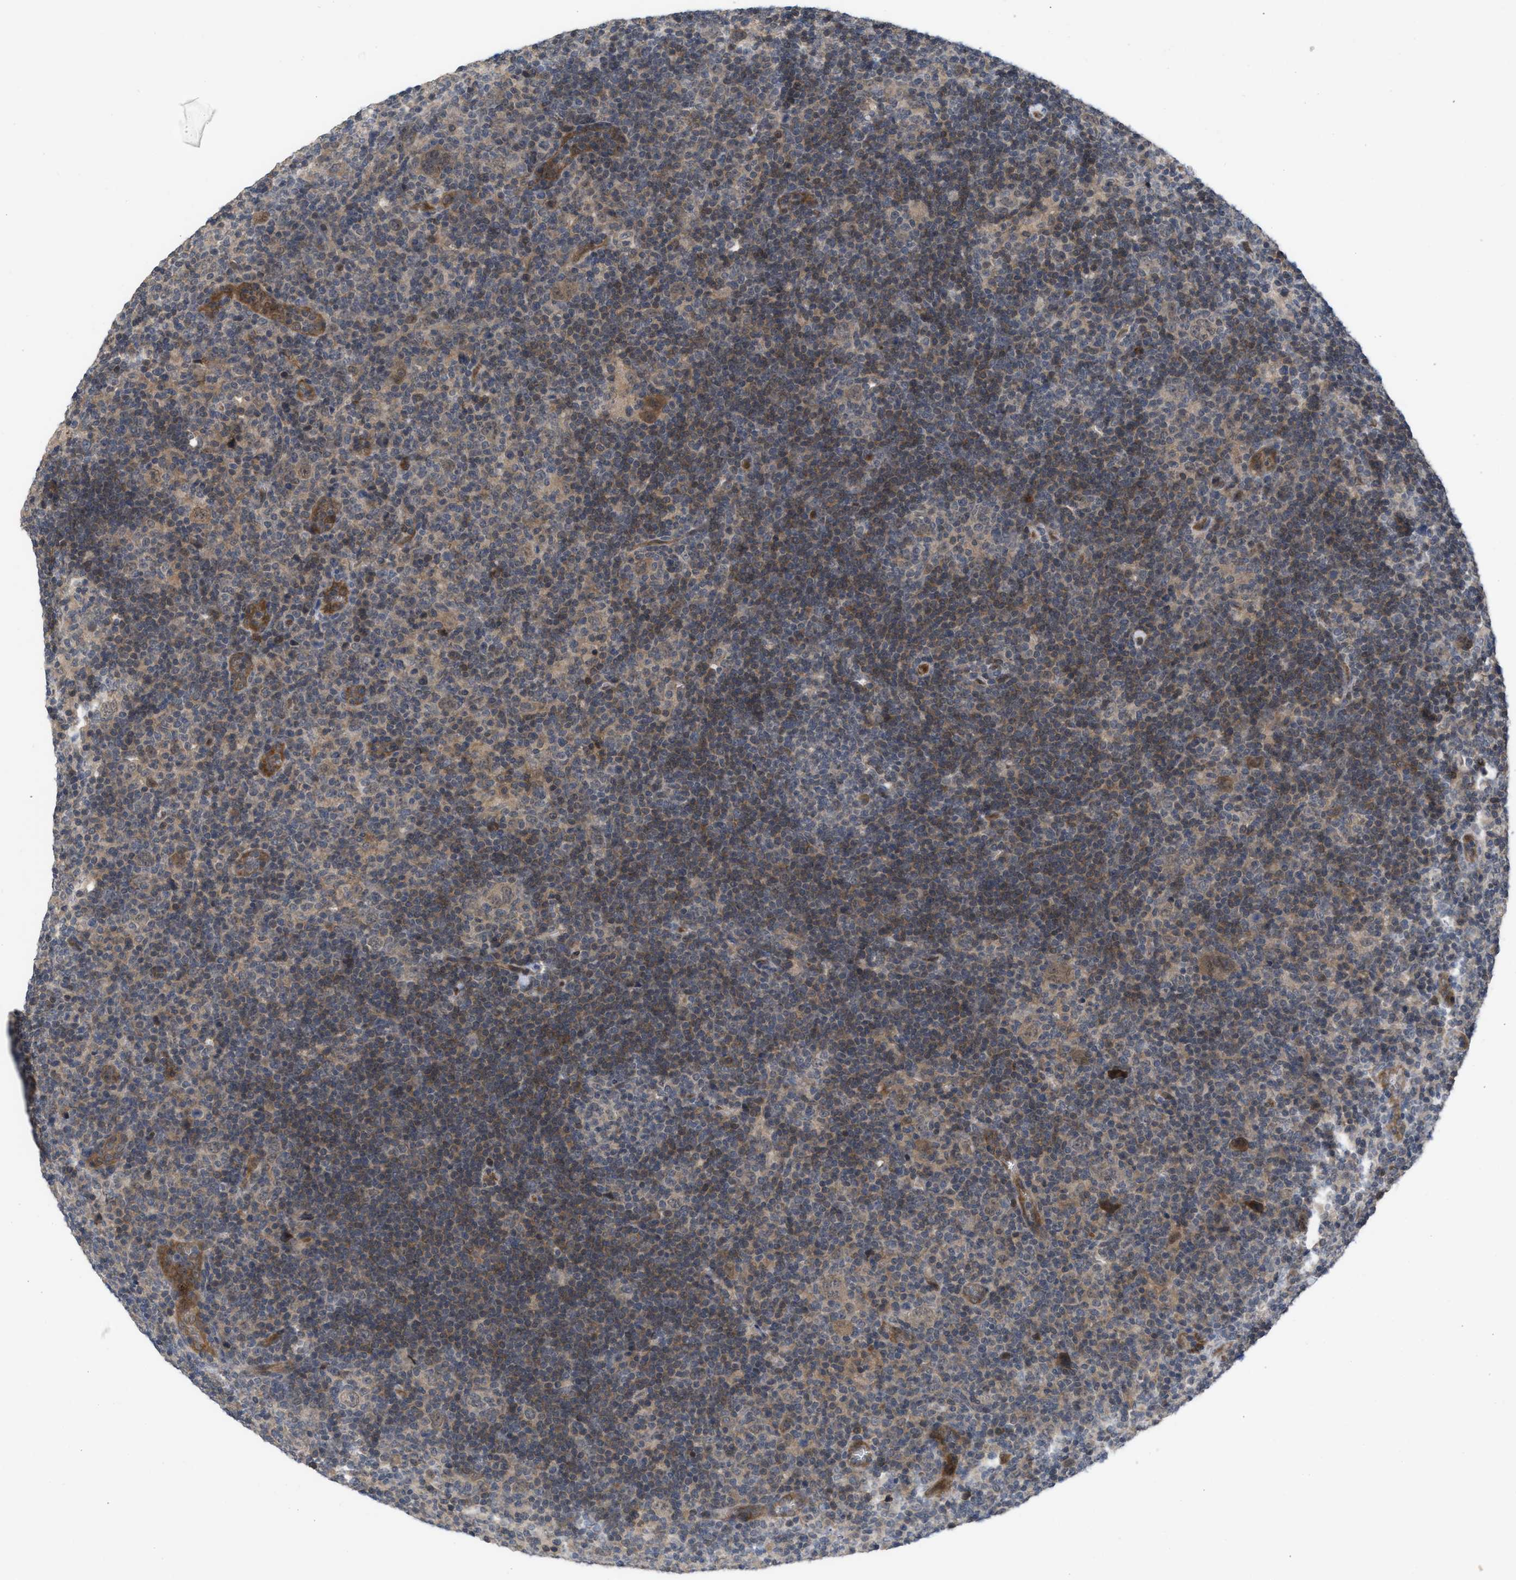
{"staining": {"intensity": "weak", "quantity": "25%-75%", "location": "cytoplasmic/membranous"}, "tissue": "lymphoma", "cell_type": "Tumor cells", "image_type": "cancer", "snomed": [{"axis": "morphology", "description": "Hodgkin's disease, NOS"}, {"axis": "topography", "description": "Lymph node"}], "caption": "Human lymphoma stained with a protein marker displays weak staining in tumor cells.", "gene": "LDAF1", "patient": {"sex": "female", "age": 57}}